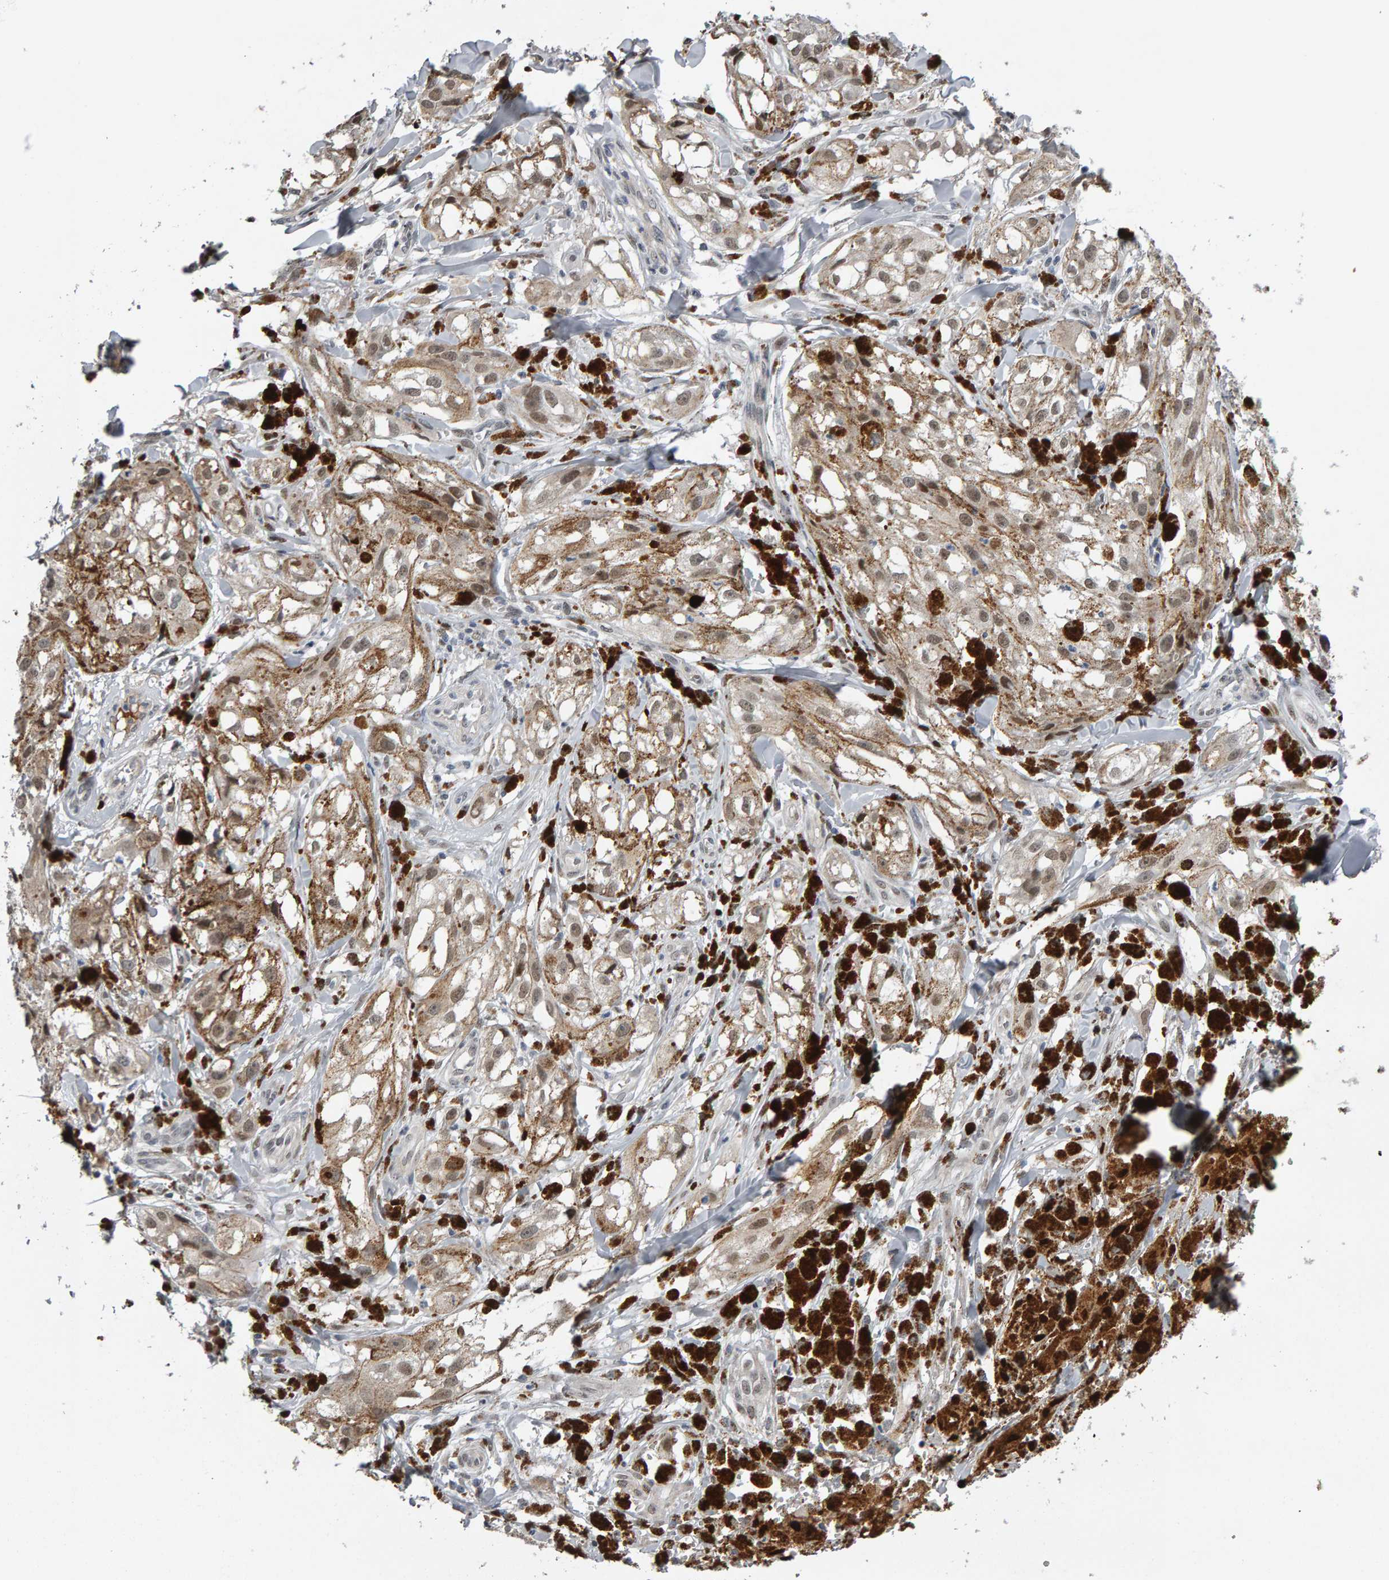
{"staining": {"intensity": "weak", "quantity": ">75%", "location": "cytoplasmic/membranous,nuclear"}, "tissue": "melanoma", "cell_type": "Tumor cells", "image_type": "cancer", "snomed": [{"axis": "morphology", "description": "Malignant melanoma, NOS"}, {"axis": "topography", "description": "Skin"}], "caption": "This micrograph exhibits malignant melanoma stained with immunohistochemistry (IHC) to label a protein in brown. The cytoplasmic/membranous and nuclear of tumor cells show weak positivity for the protein. Nuclei are counter-stained blue.", "gene": "IPO8", "patient": {"sex": "male", "age": 88}}